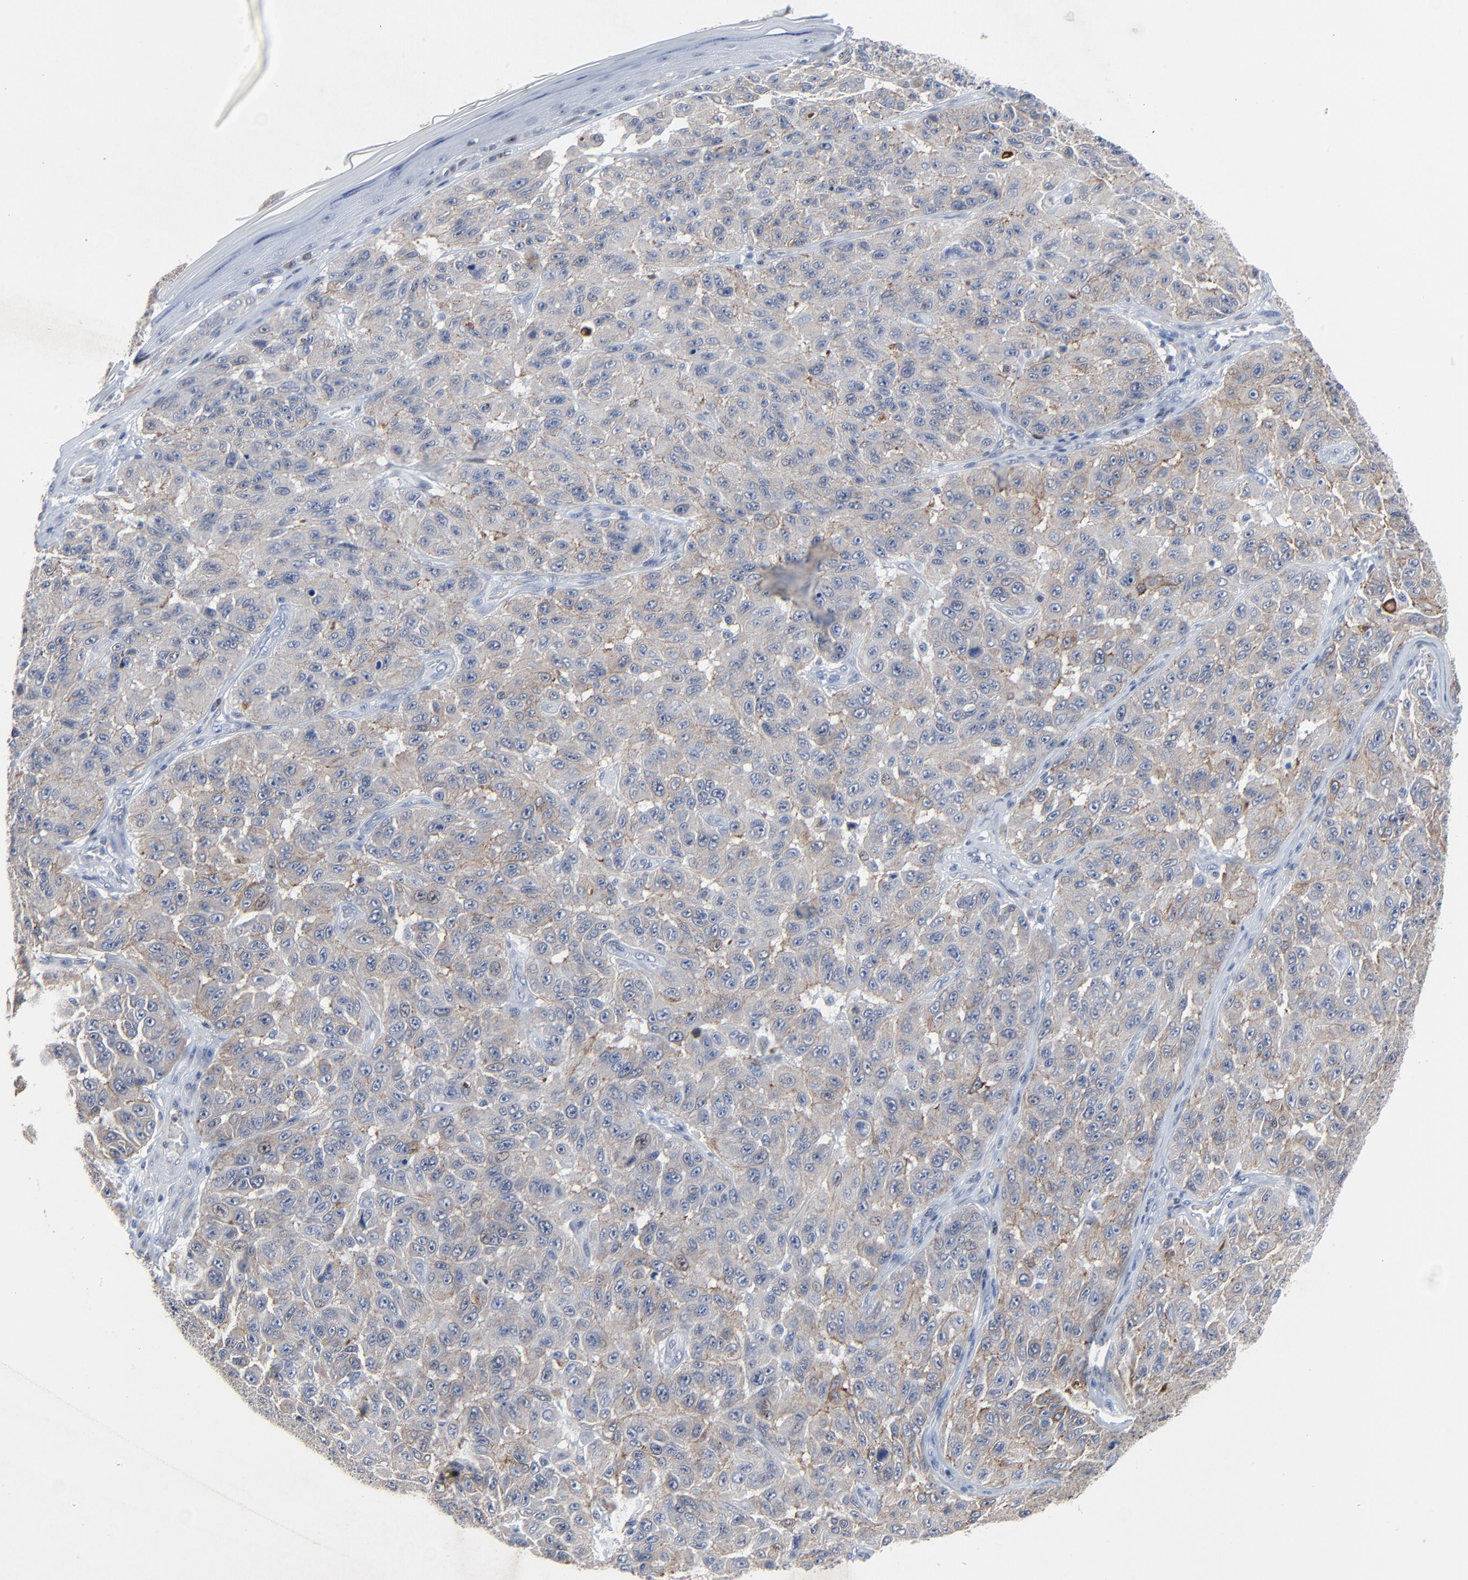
{"staining": {"intensity": "weak", "quantity": ">75%", "location": "cytoplasmic/membranous"}, "tissue": "melanoma", "cell_type": "Tumor cells", "image_type": "cancer", "snomed": [{"axis": "morphology", "description": "Malignant melanoma, NOS"}, {"axis": "topography", "description": "Skin"}], "caption": "A low amount of weak cytoplasmic/membranous positivity is present in about >75% of tumor cells in melanoma tissue.", "gene": "BIRC3", "patient": {"sex": "male", "age": 30}}